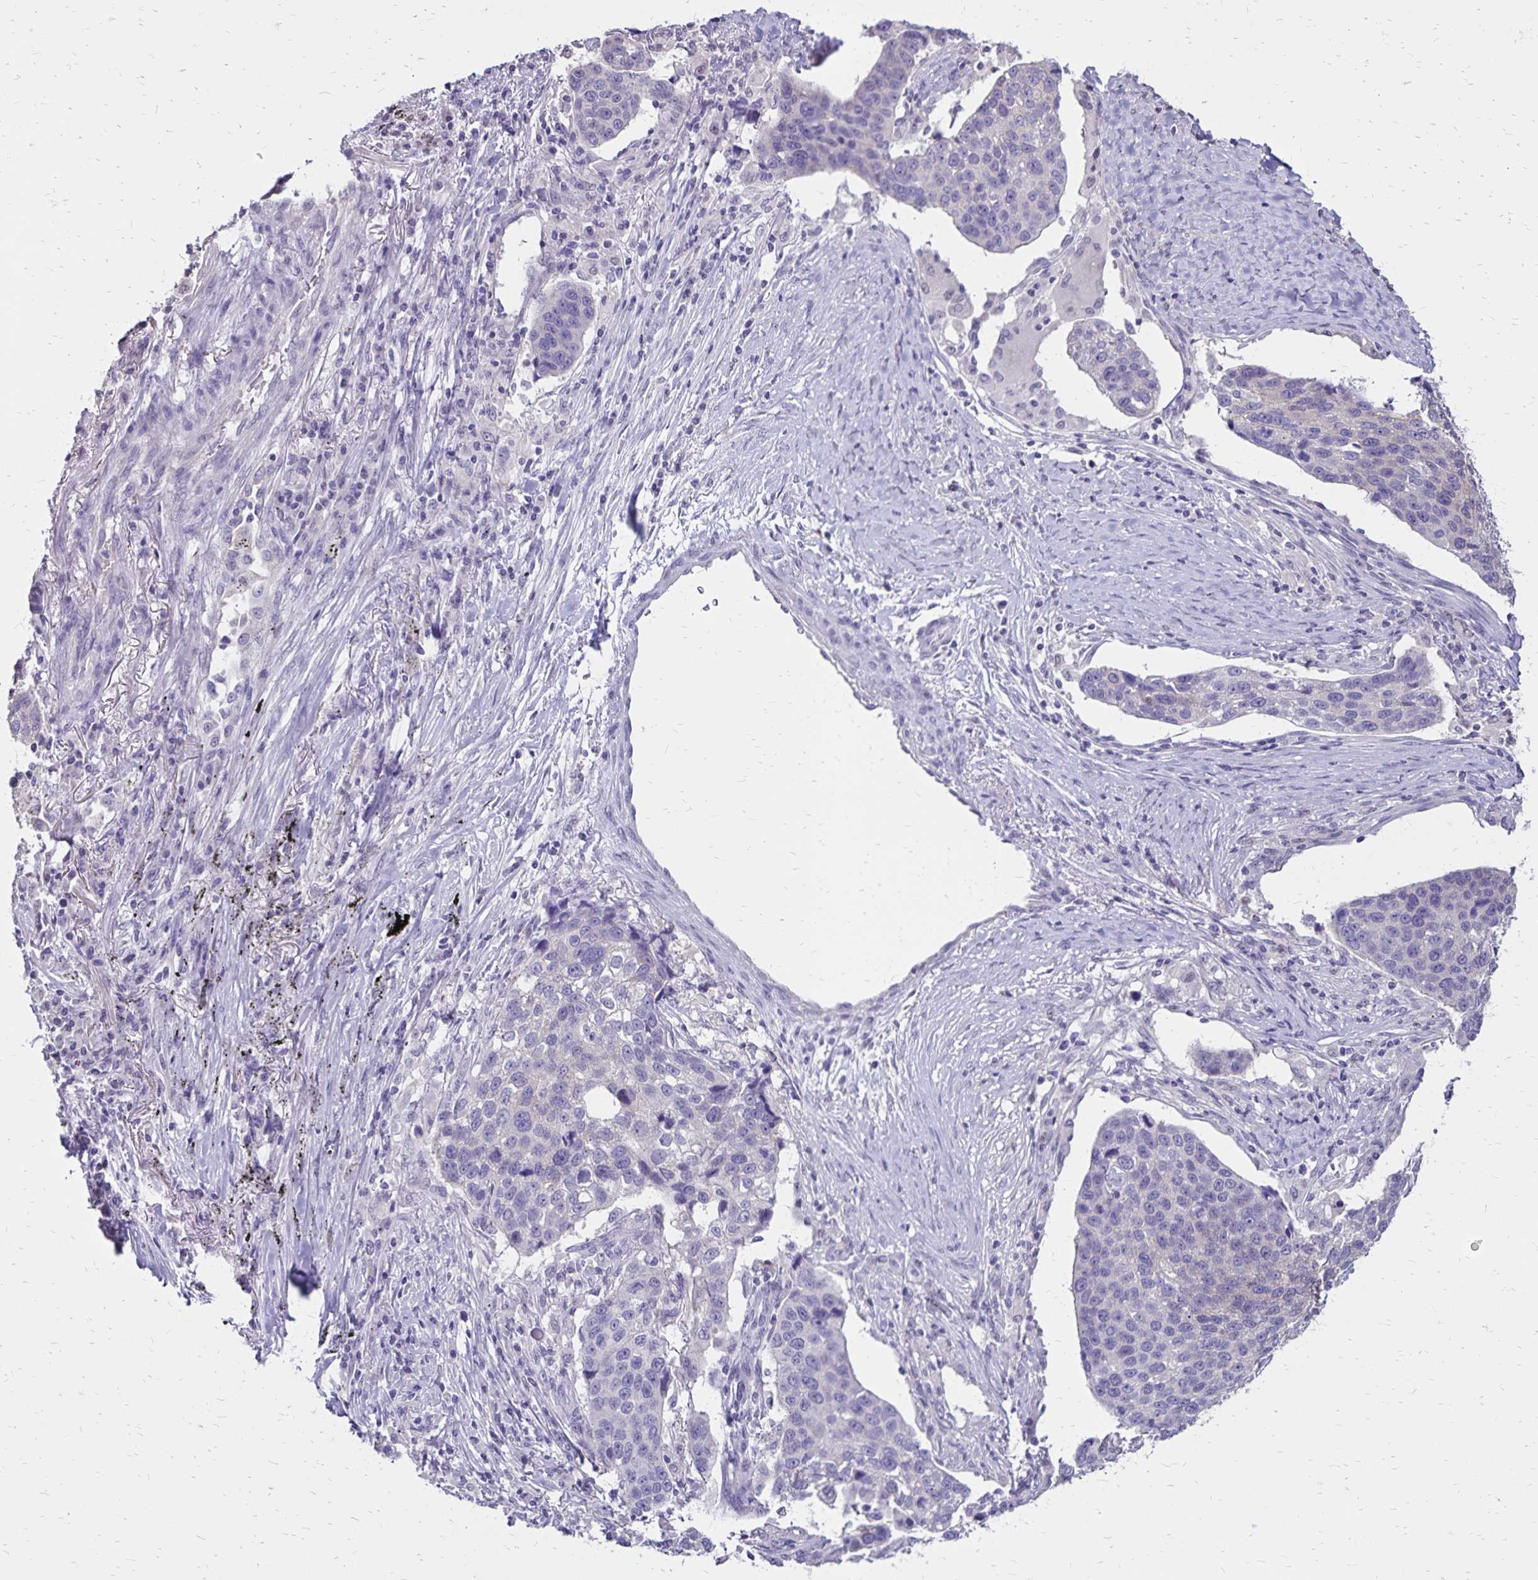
{"staining": {"intensity": "negative", "quantity": "none", "location": "none"}, "tissue": "lung cancer", "cell_type": "Tumor cells", "image_type": "cancer", "snomed": [{"axis": "morphology", "description": "Squamous cell carcinoma, NOS"}, {"axis": "topography", "description": "Lymph node"}, {"axis": "topography", "description": "Lung"}], "caption": "Immunohistochemistry (IHC) photomicrograph of neoplastic tissue: human lung cancer (squamous cell carcinoma) stained with DAB reveals no significant protein staining in tumor cells.", "gene": "SH3GL3", "patient": {"sex": "male", "age": 61}}